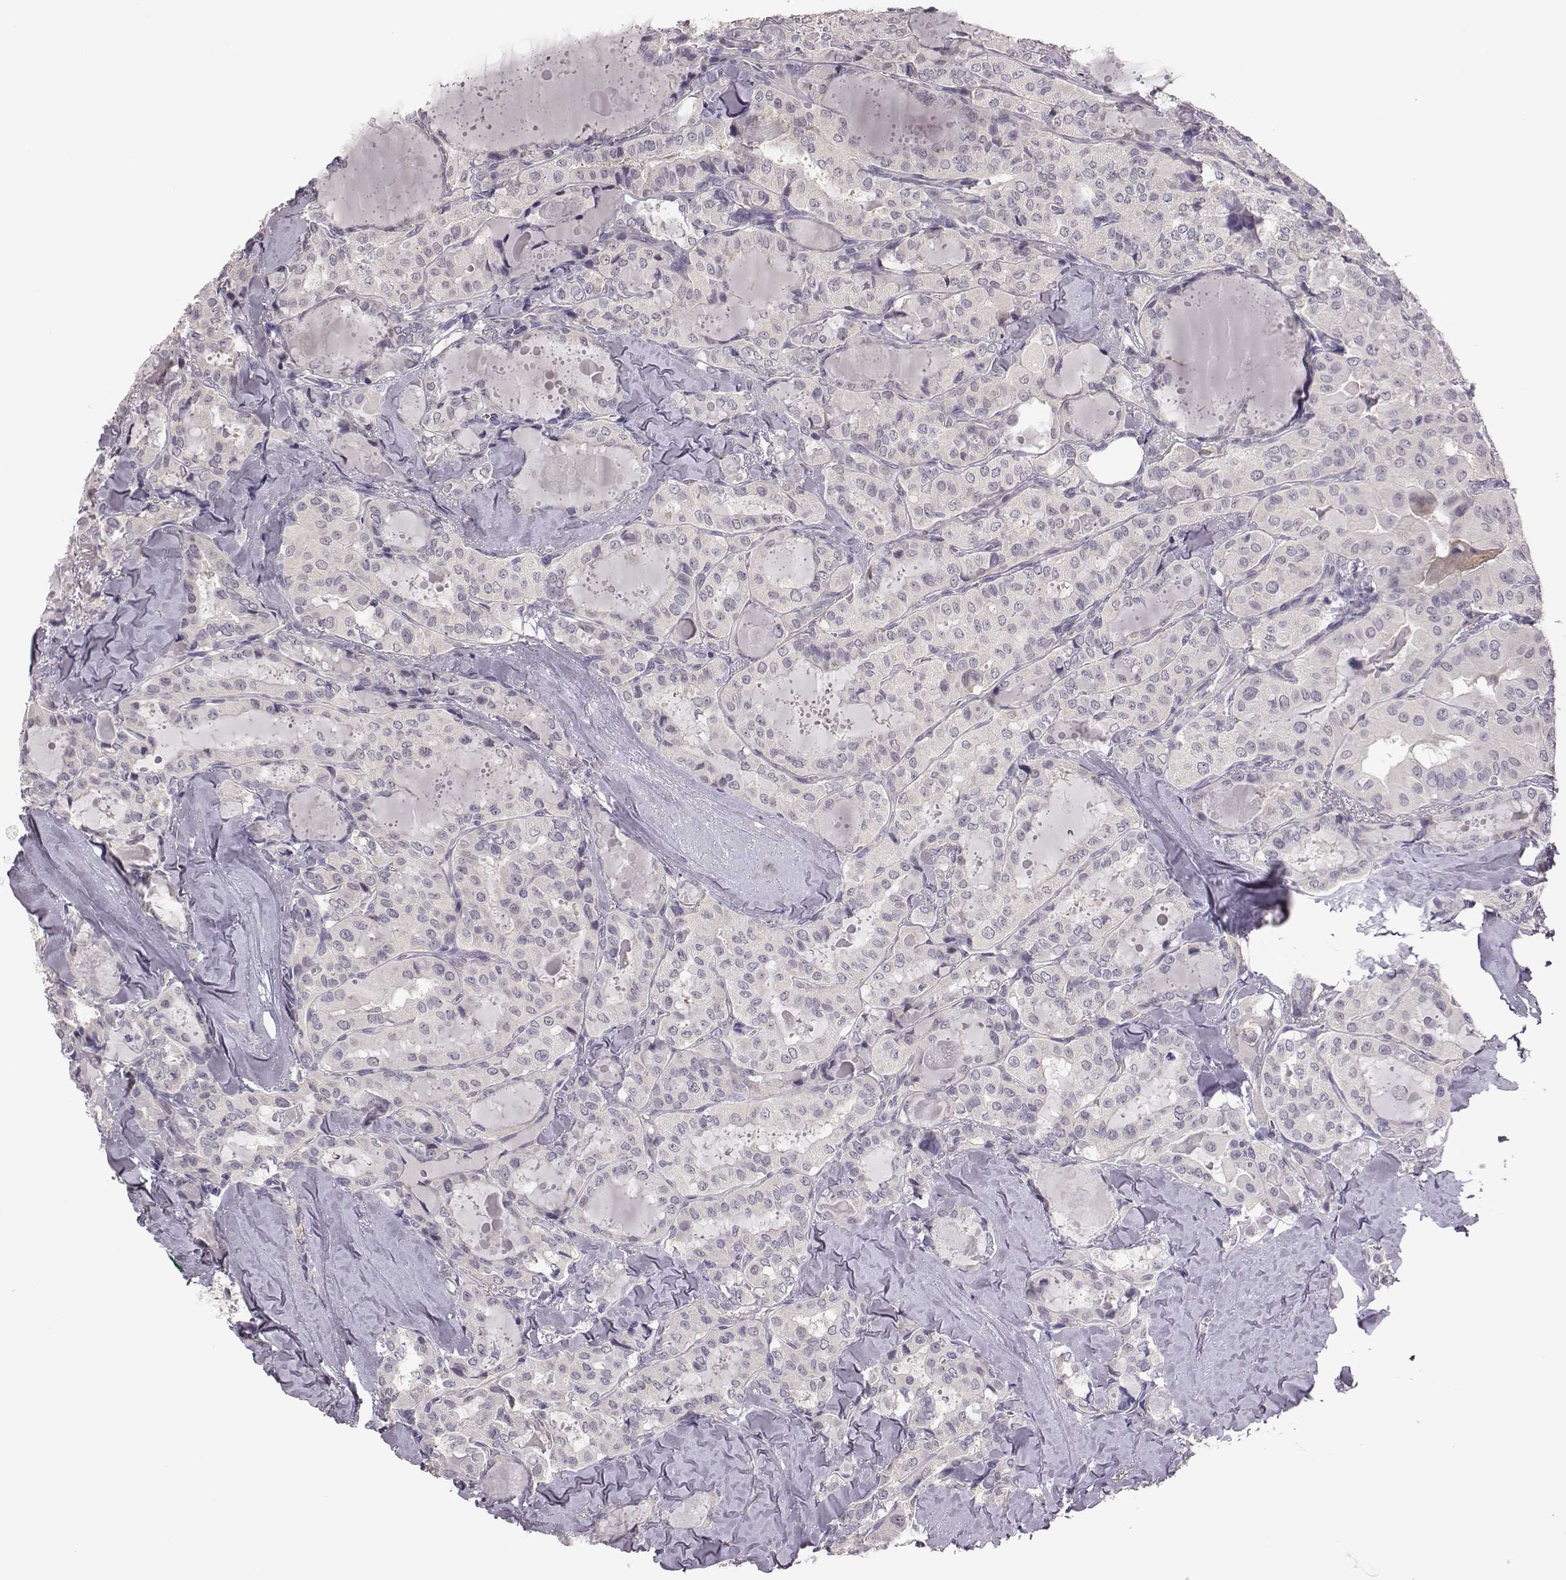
{"staining": {"intensity": "negative", "quantity": "none", "location": "none"}, "tissue": "thyroid cancer", "cell_type": "Tumor cells", "image_type": "cancer", "snomed": [{"axis": "morphology", "description": "Papillary adenocarcinoma, NOS"}, {"axis": "topography", "description": "Thyroid gland"}], "caption": "Immunohistochemistry micrograph of neoplastic tissue: human papillary adenocarcinoma (thyroid) stained with DAB (3,3'-diaminobenzidine) displays no significant protein expression in tumor cells.", "gene": "KMO", "patient": {"sex": "female", "age": 41}}